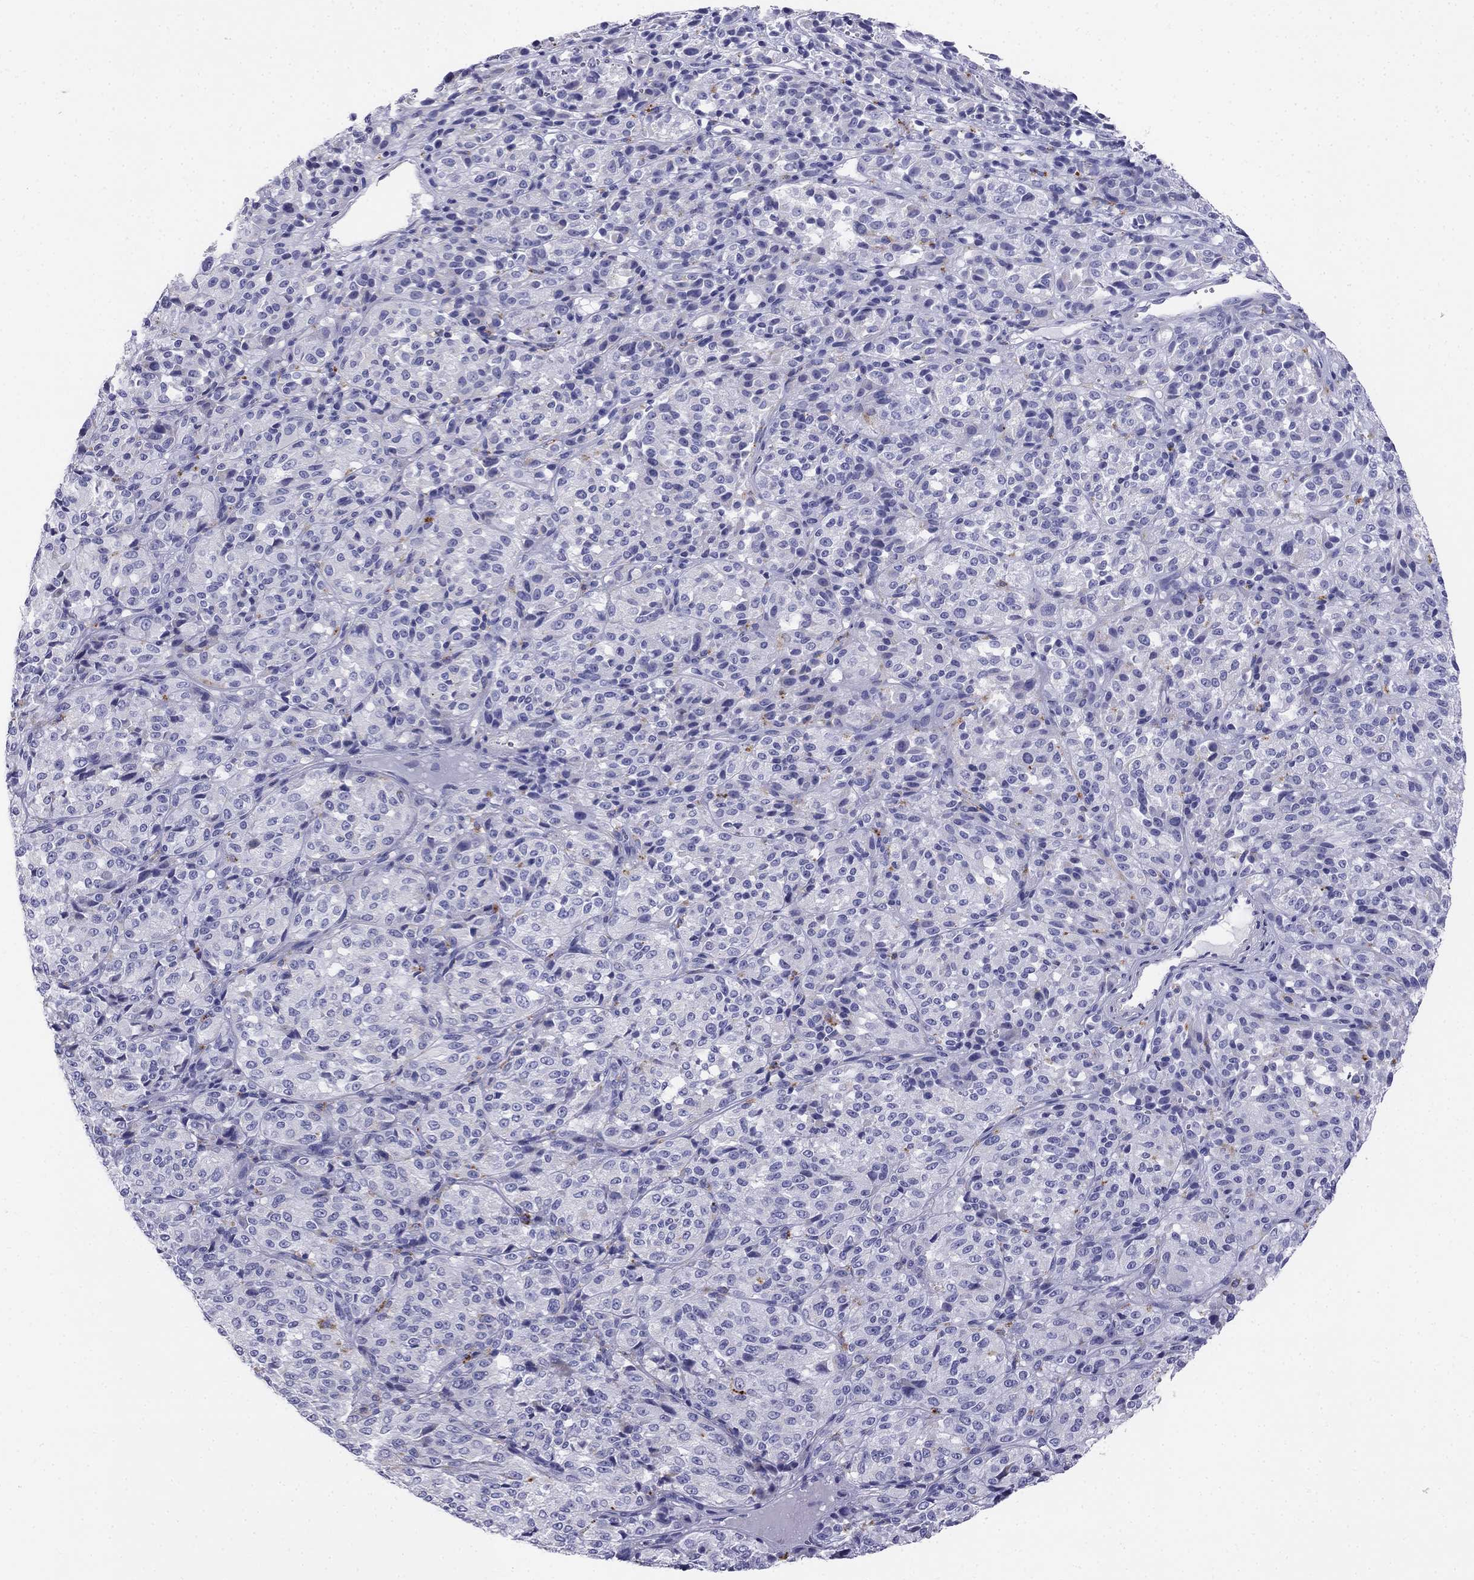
{"staining": {"intensity": "negative", "quantity": "none", "location": "none"}, "tissue": "melanoma", "cell_type": "Tumor cells", "image_type": "cancer", "snomed": [{"axis": "morphology", "description": "Malignant melanoma, Metastatic site"}, {"axis": "topography", "description": "Brain"}], "caption": "An immunohistochemistry micrograph of melanoma is shown. There is no staining in tumor cells of melanoma. (DAB (3,3'-diaminobenzidine) IHC, high magnification).", "gene": "ALOXE3", "patient": {"sex": "female", "age": 56}}